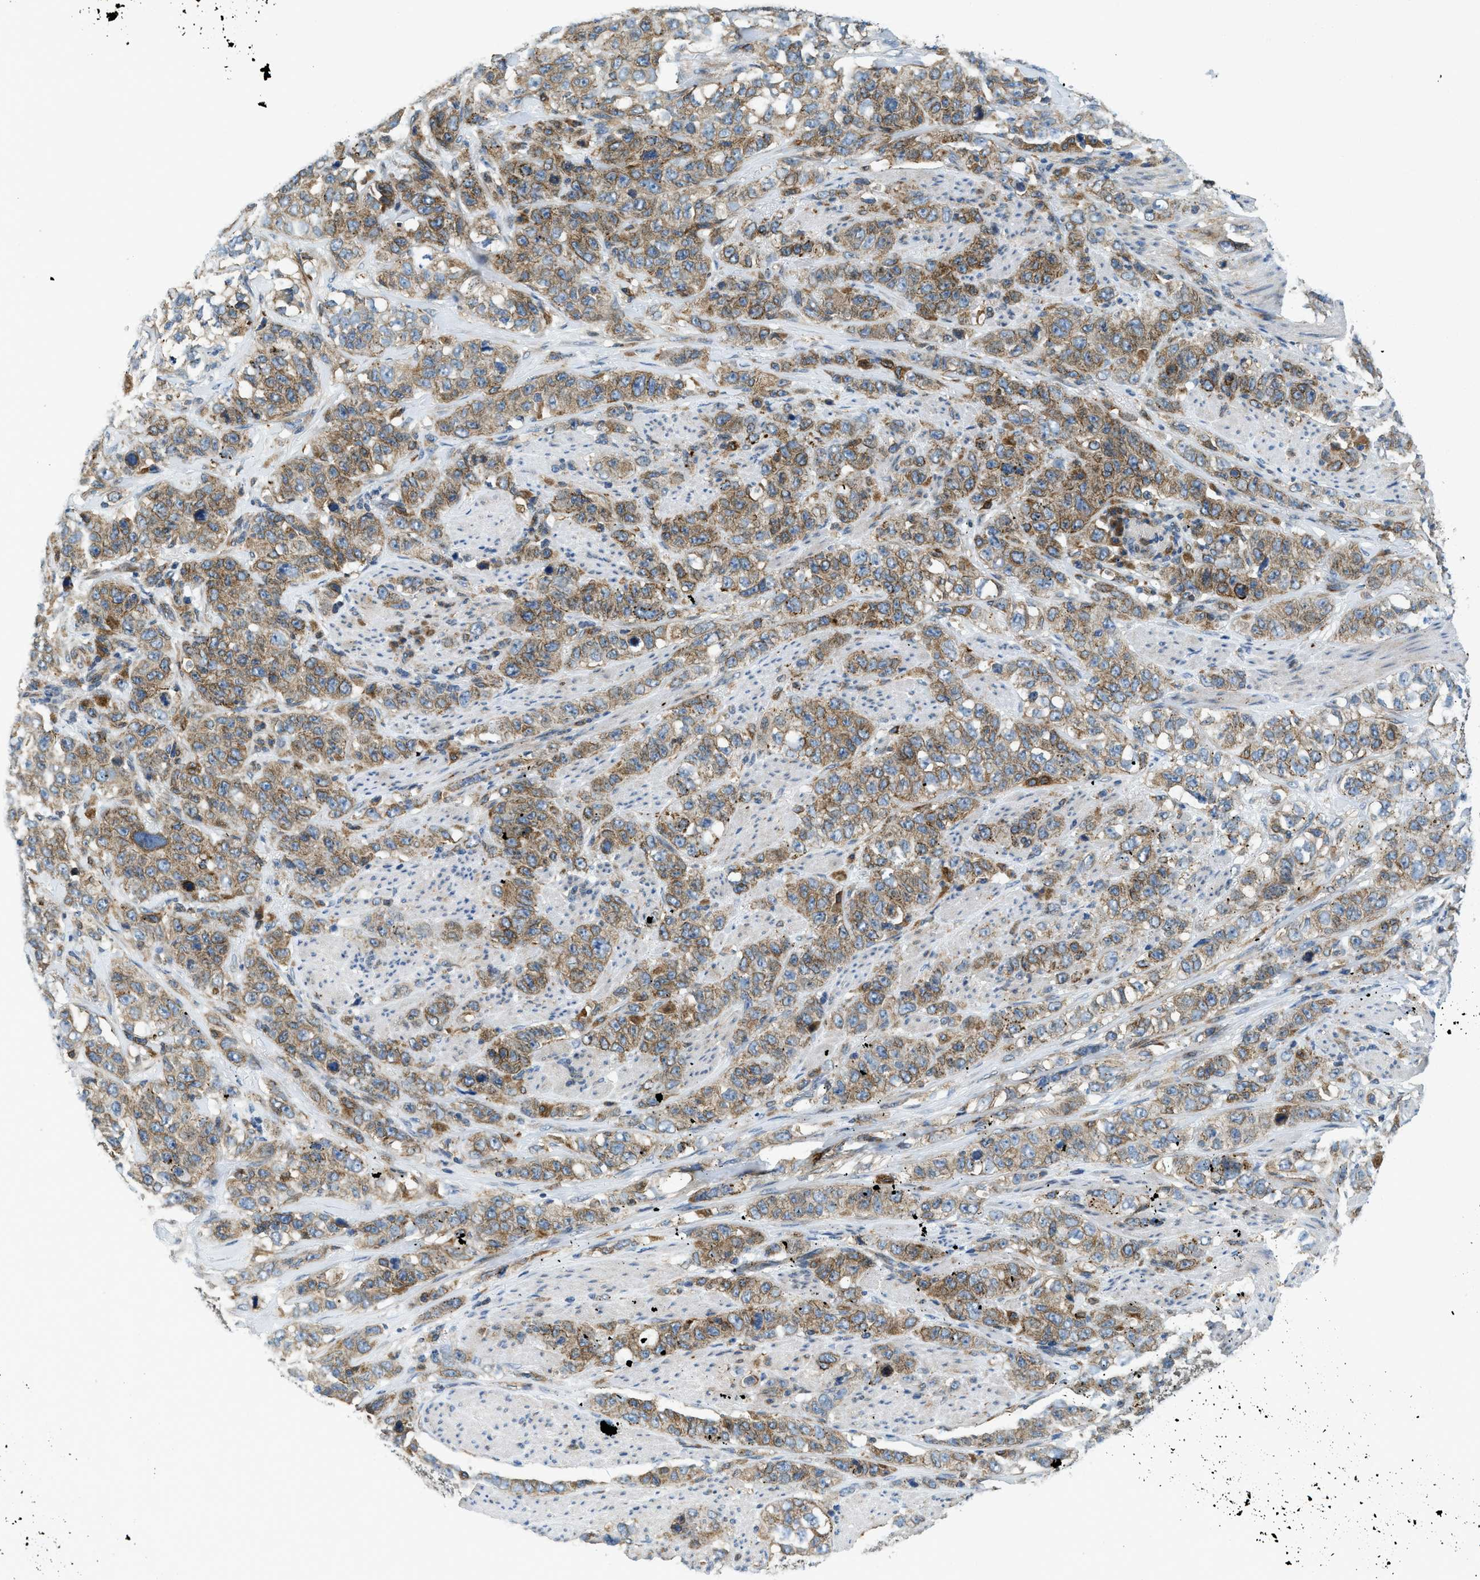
{"staining": {"intensity": "moderate", "quantity": ">75%", "location": "cytoplasmic/membranous"}, "tissue": "stomach cancer", "cell_type": "Tumor cells", "image_type": "cancer", "snomed": [{"axis": "morphology", "description": "Adenocarcinoma, NOS"}, {"axis": "topography", "description": "Stomach"}], "caption": "DAB immunohistochemical staining of stomach cancer shows moderate cytoplasmic/membranous protein positivity in about >75% of tumor cells.", "gene": "BCAP31", "patient": {"sex": "male", "age": 48}}